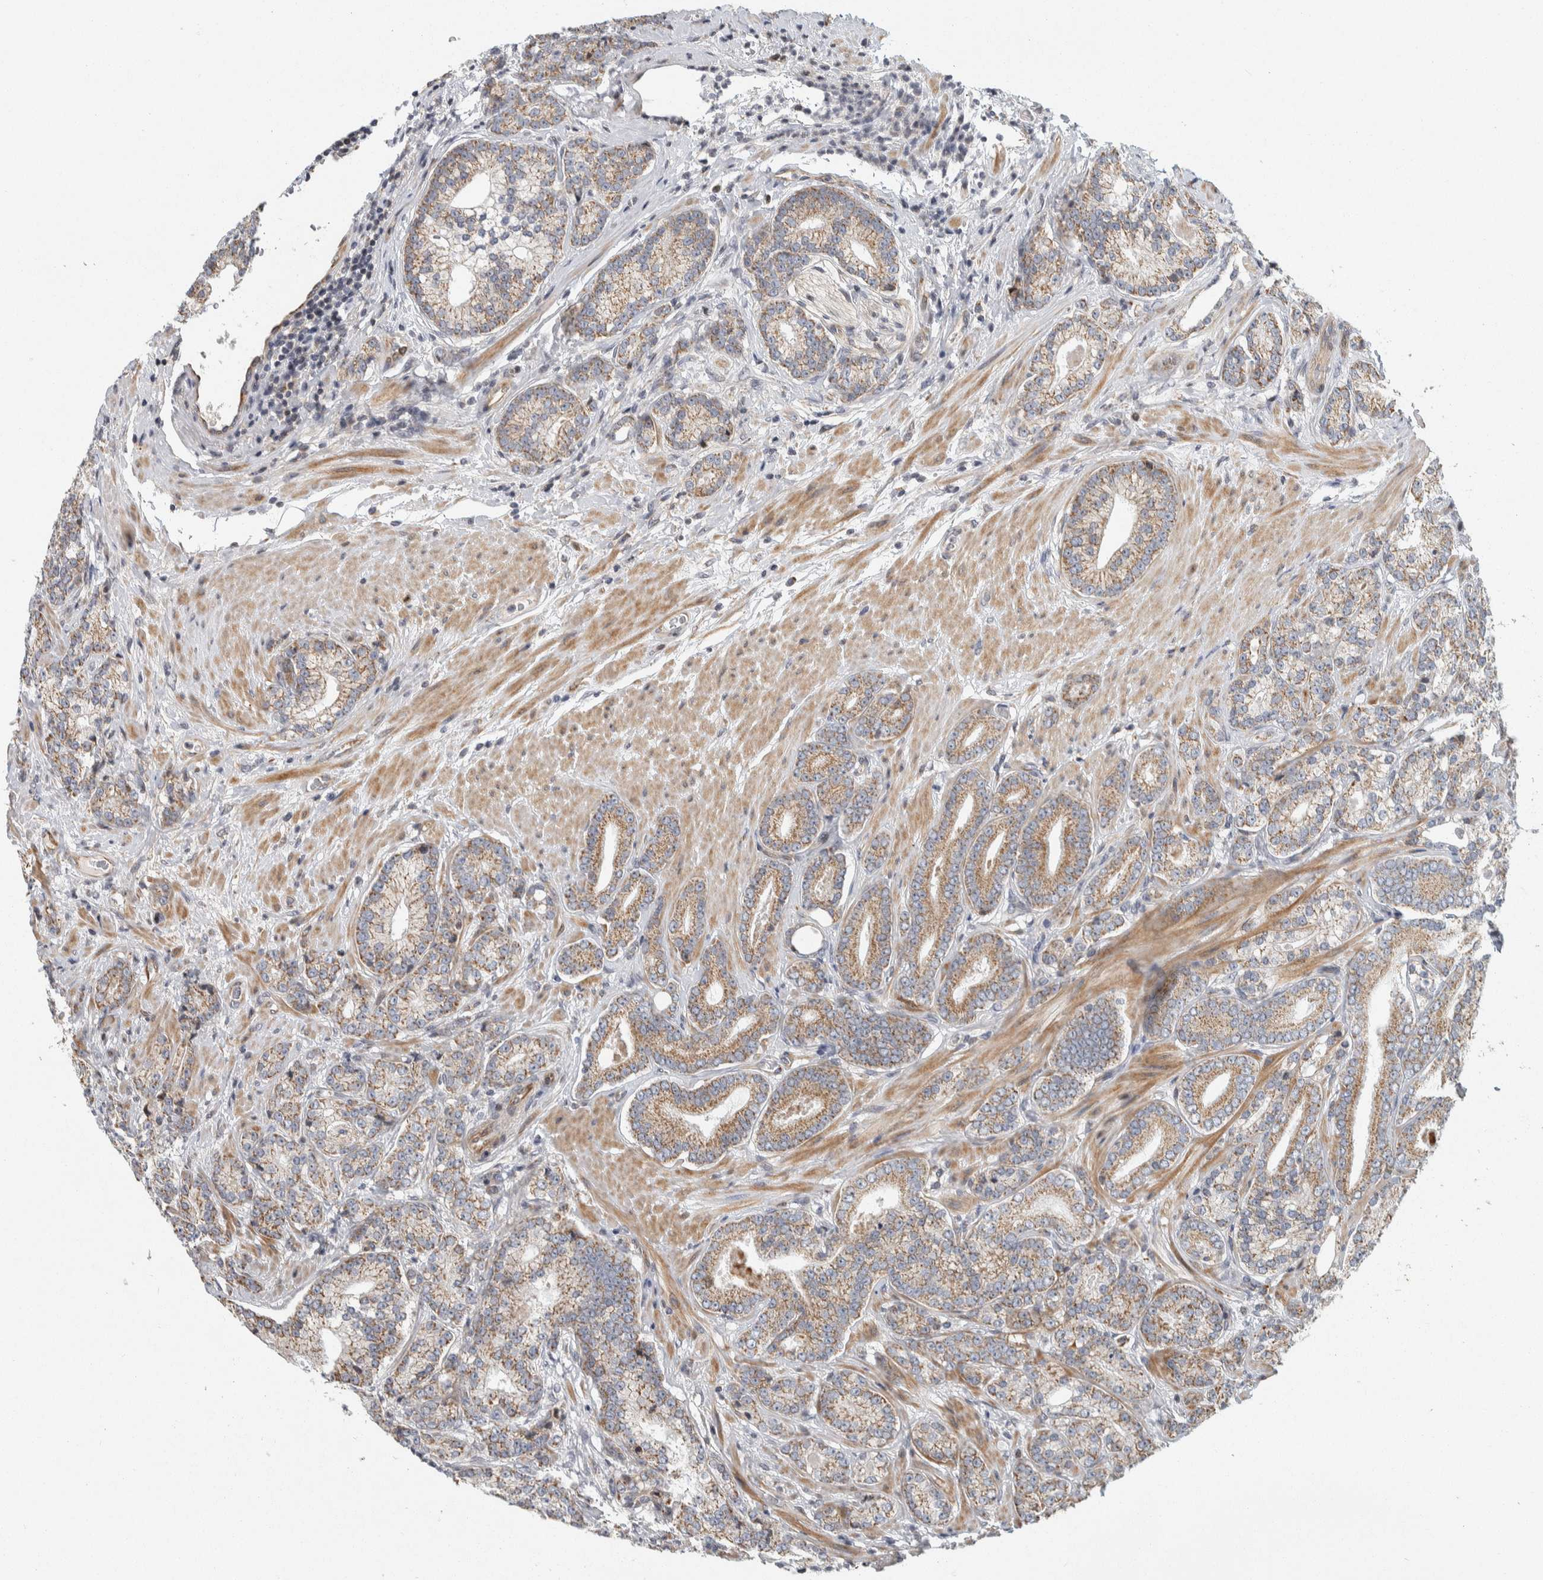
{"staining": {"intensity": "moderate", "quantity": ">75%", "location": "cytoplasmic/membranous"}, "tissue": "prostate cancer", "cell_type": "Tumor cells", "image_type": "cancer", "snomed": [{"axis": "morphology", "description": "Adenocarcinoma, High grade"}, {"axis": "topography", "description": "Prostate"}], "caption": "Brown immunohistochemical staining in human prostate cancer (adenocarcinoma (high-grade)) displays moderate cytoplasmic/membranous positivity in approximately >75% of tumor cells.", "gene": "AFP", "patient": {"sex": "male", "age": 61}}